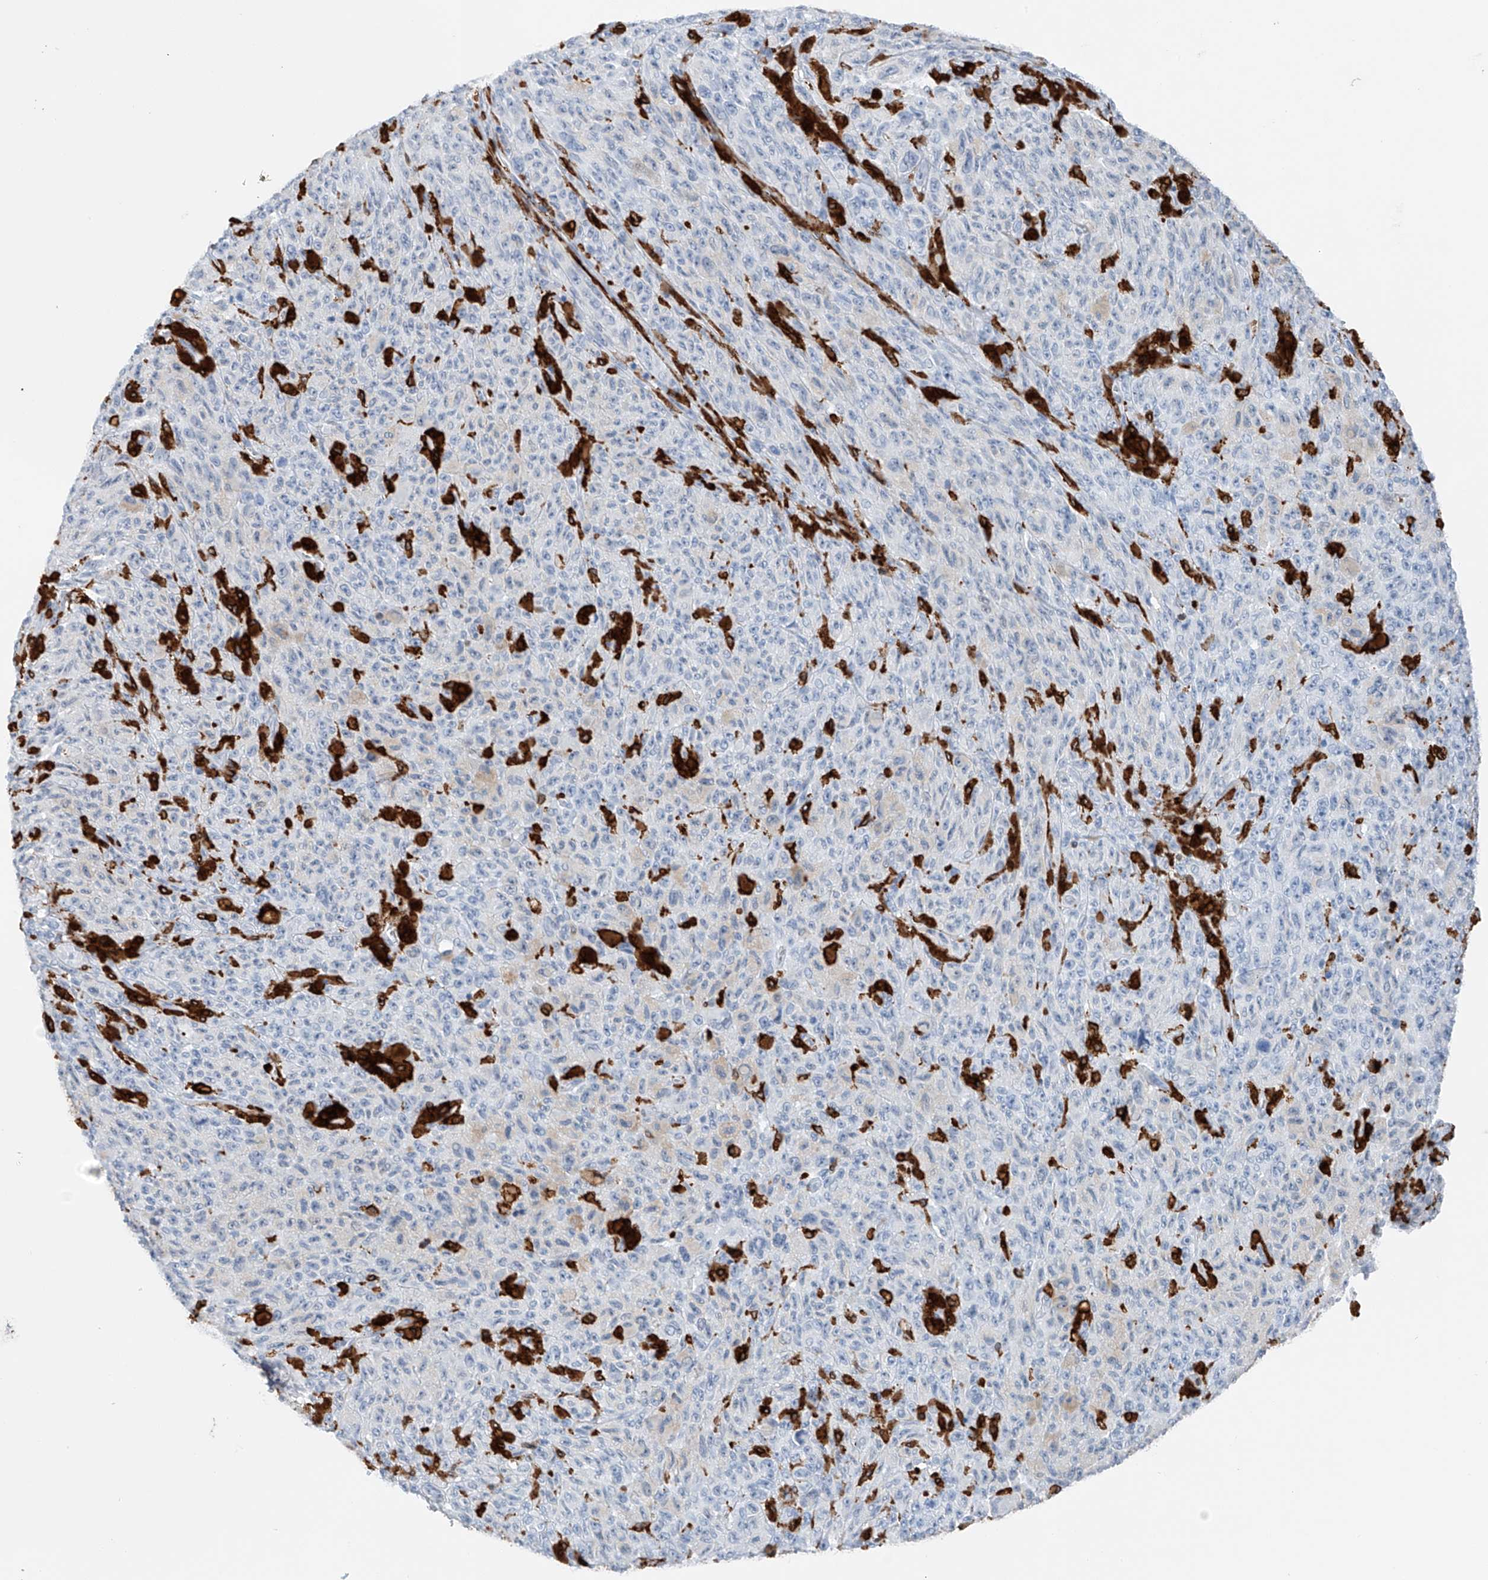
{"staining": {"intensity": "negative", "quantity": "none", "location": "none"}, "tissue": "melanoma", "cell_type": "Tumor cells", "image_type": "cancer", "snomed": [{"axis": "morphology", "description": "Malignant melanoma, NOS"}, {"axis": "topography", "description": "Skin"}], "caption": "There is no significant positivity in tumor cells of malignant melanoma.", "gene": "TBXAS1", "patient": {"sex": "female", "age": 82}}